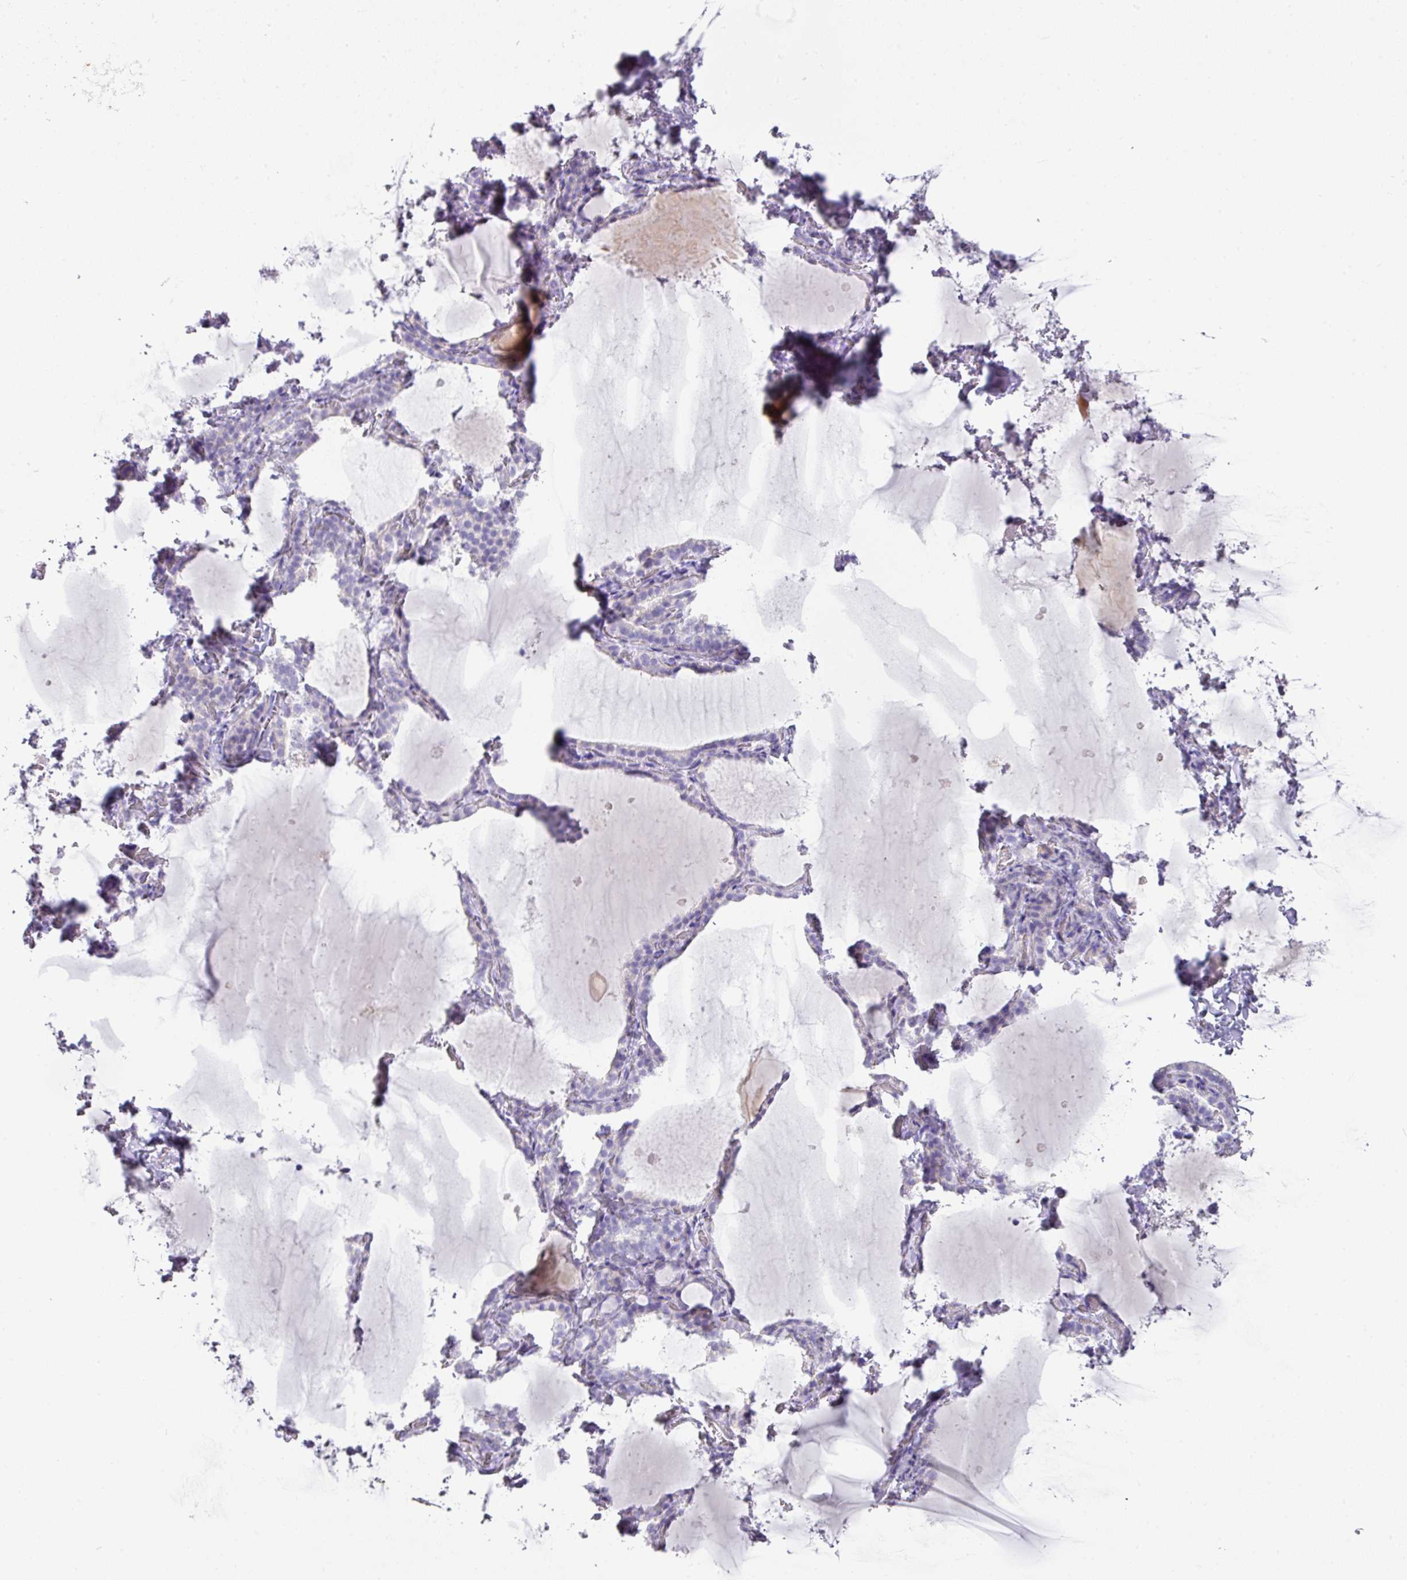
{"staining": {"intensity": "negative", "quantity": "none", "location": "none"}, "tissue": "thyroid gland", "cell_type": "Glandular cells", "image_type": "normal", "snomed": [{"axis": "morphology", "description": "Normal tissue, NOS"}, {"axis": "topography", "description": "Thyroid gland"}], "caption": "There is no significant staining in glandular cells of thyroid gland. (DAB (3,3'-diaminobenzidine) immunohistochemistry (IHC) visualized using brightfield microscopy, high magnification).", "gene": "TARM1", "patient": {"sex": "female", "age": 22}}